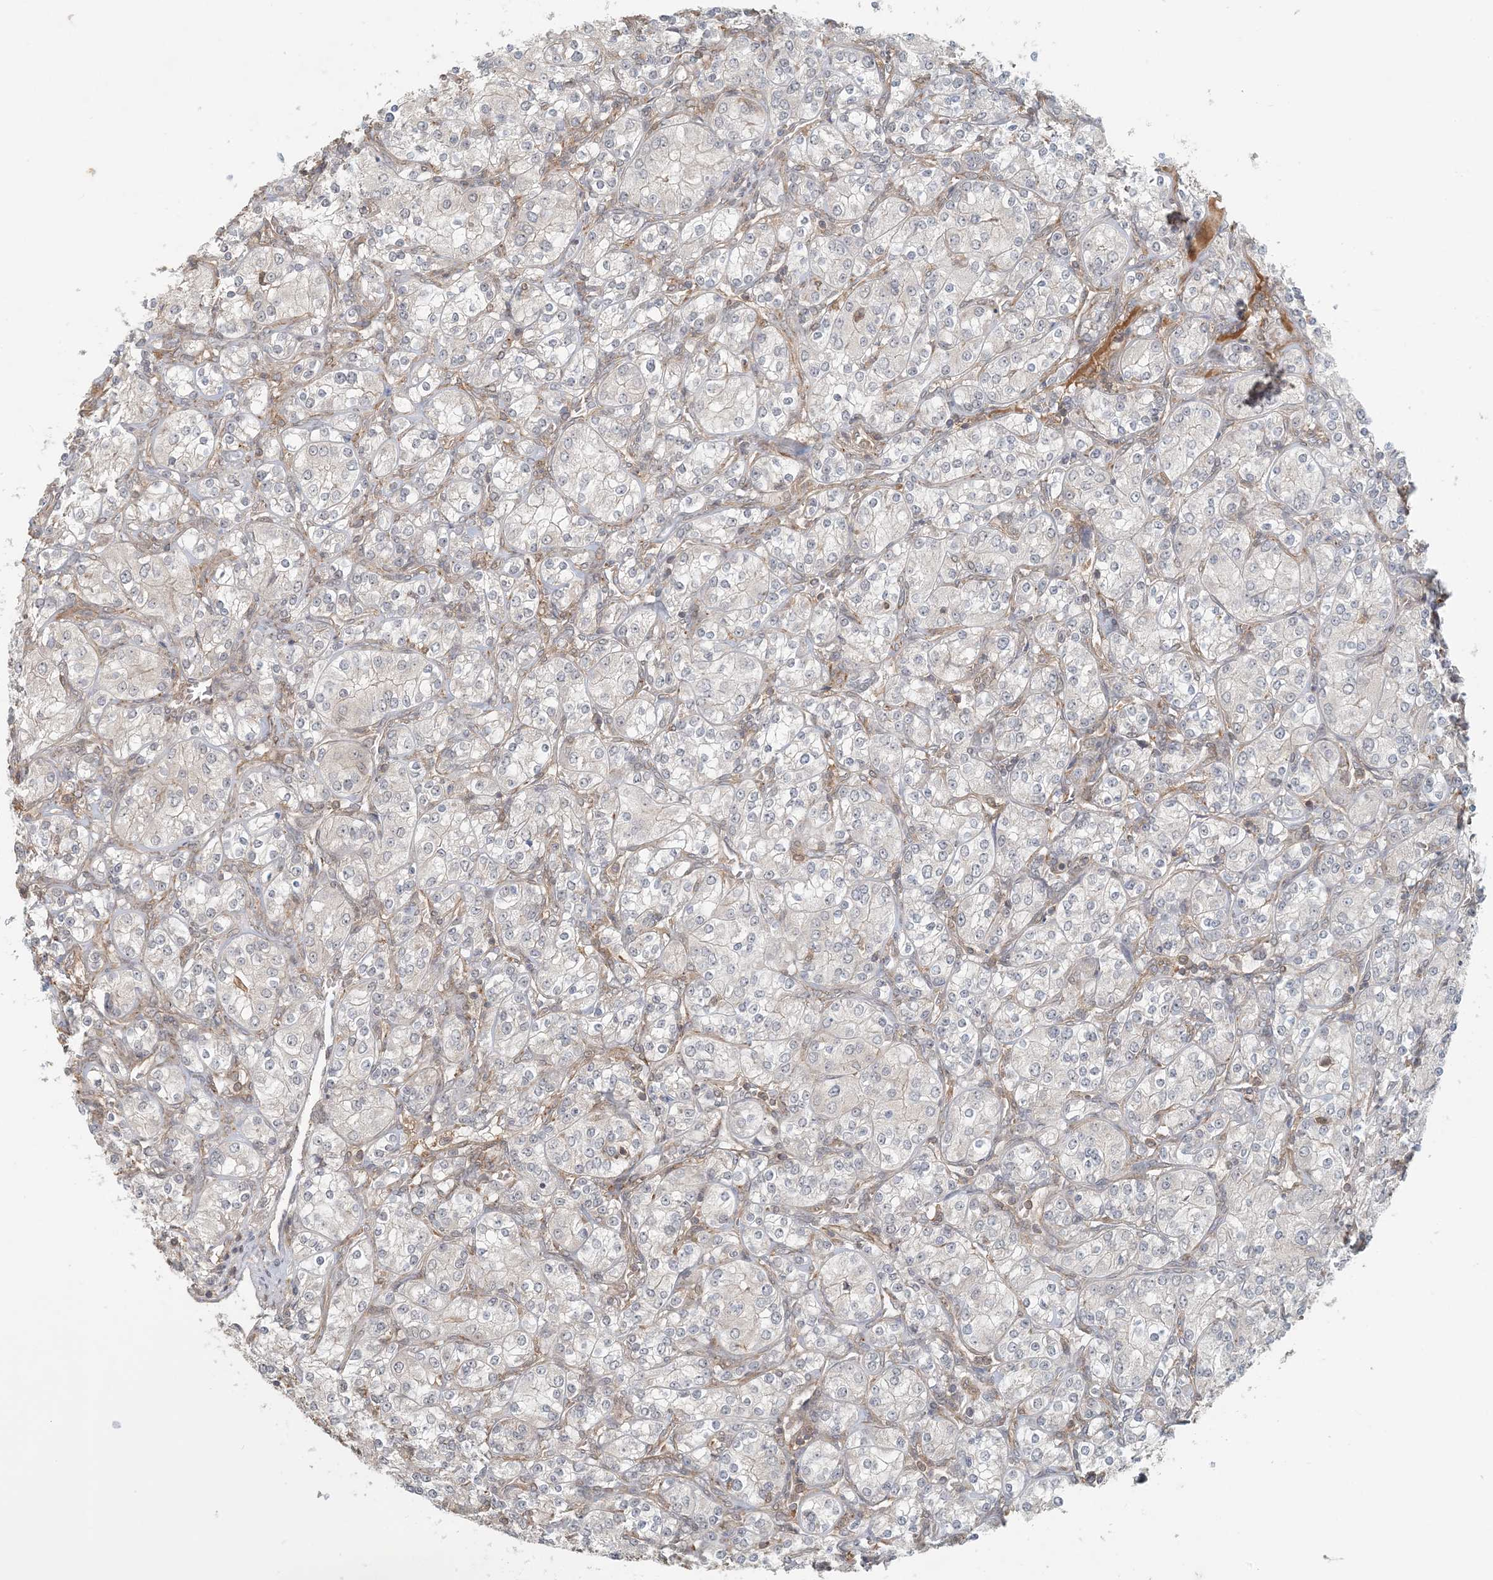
{"staining": {"intensity": "negative", "quantity": "none", "location": "none"}, "tissue": "renal cancer", "cell_type": "Tumor cells", "image_type": "cancer", "snomed": [{"axis": "morphology", "description": "Adenocarcinoma, NOS"}, {"axis": "topography", "description": "Kidney"}], "caption": "DAB immunohistochemical staining of human renal adenocarcinoma demonstrates no significant expression in tumor cells. (Immunohistochemistry (ihc), brightfield microscopy, high magnification).", "gene": "OBI1", "patient": {"sex": "male", "age": 77}}